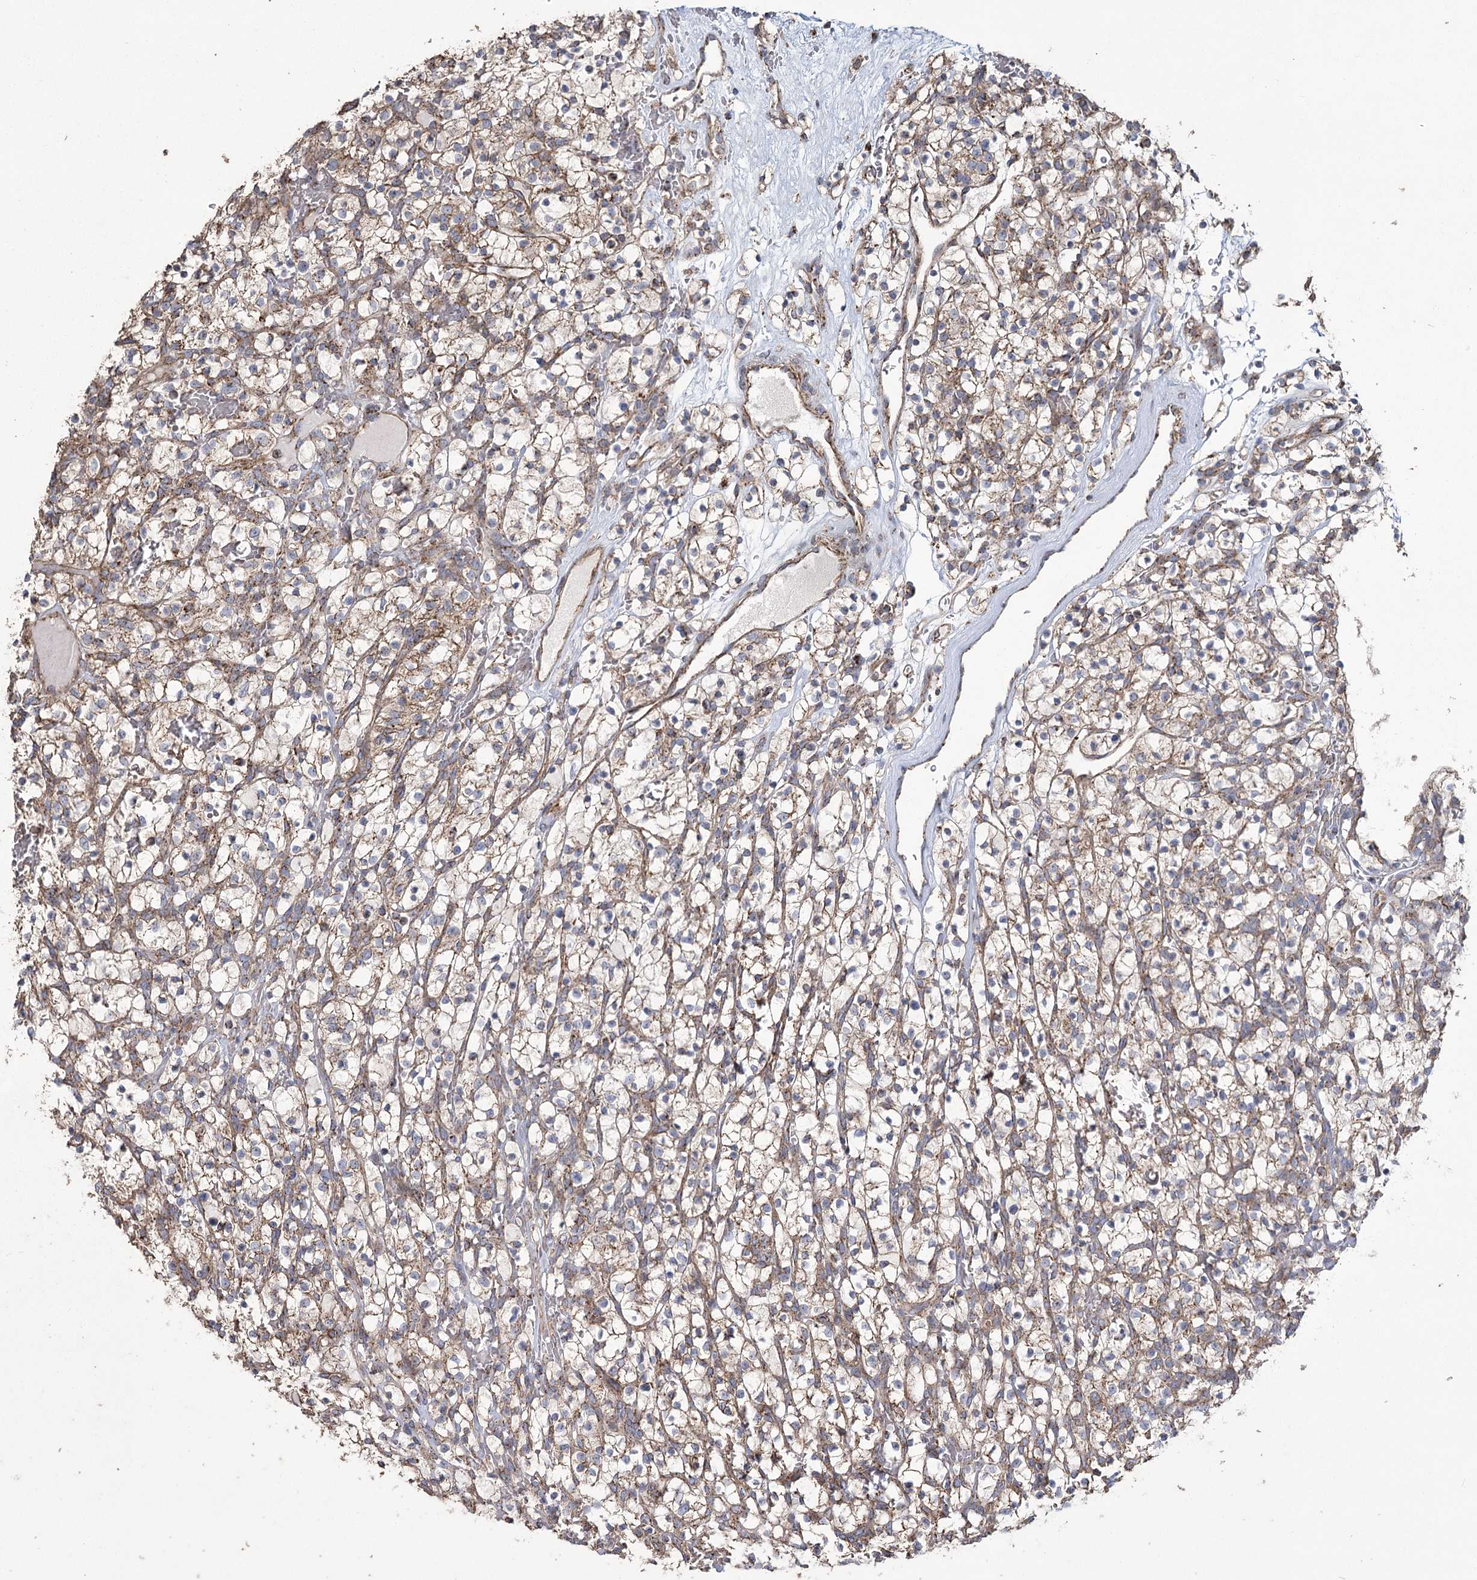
{"staining": {"intensity": "moderate", "quantity": ">75%", "location": "cytoplasmic/membranous"}, "tissue": "renal cancer", "cell_type": "Tumor cells", "image_type": "cancer", "snomed": [{"axis": "morphology", "description": "Adenocarcinoma, NOS"}, {"axis": "topography", "description": "Kidney"}], "caption": "DAB (3,3'-diaminobenzidine) immunohistochemical staining of adenocarcinoma (renal) displays moderate cytoplasmic/membranous protein expression in about >75% of tumor cells.", "gene": "RANBP3L", "patient": {"sex": "female", "age": 57}}